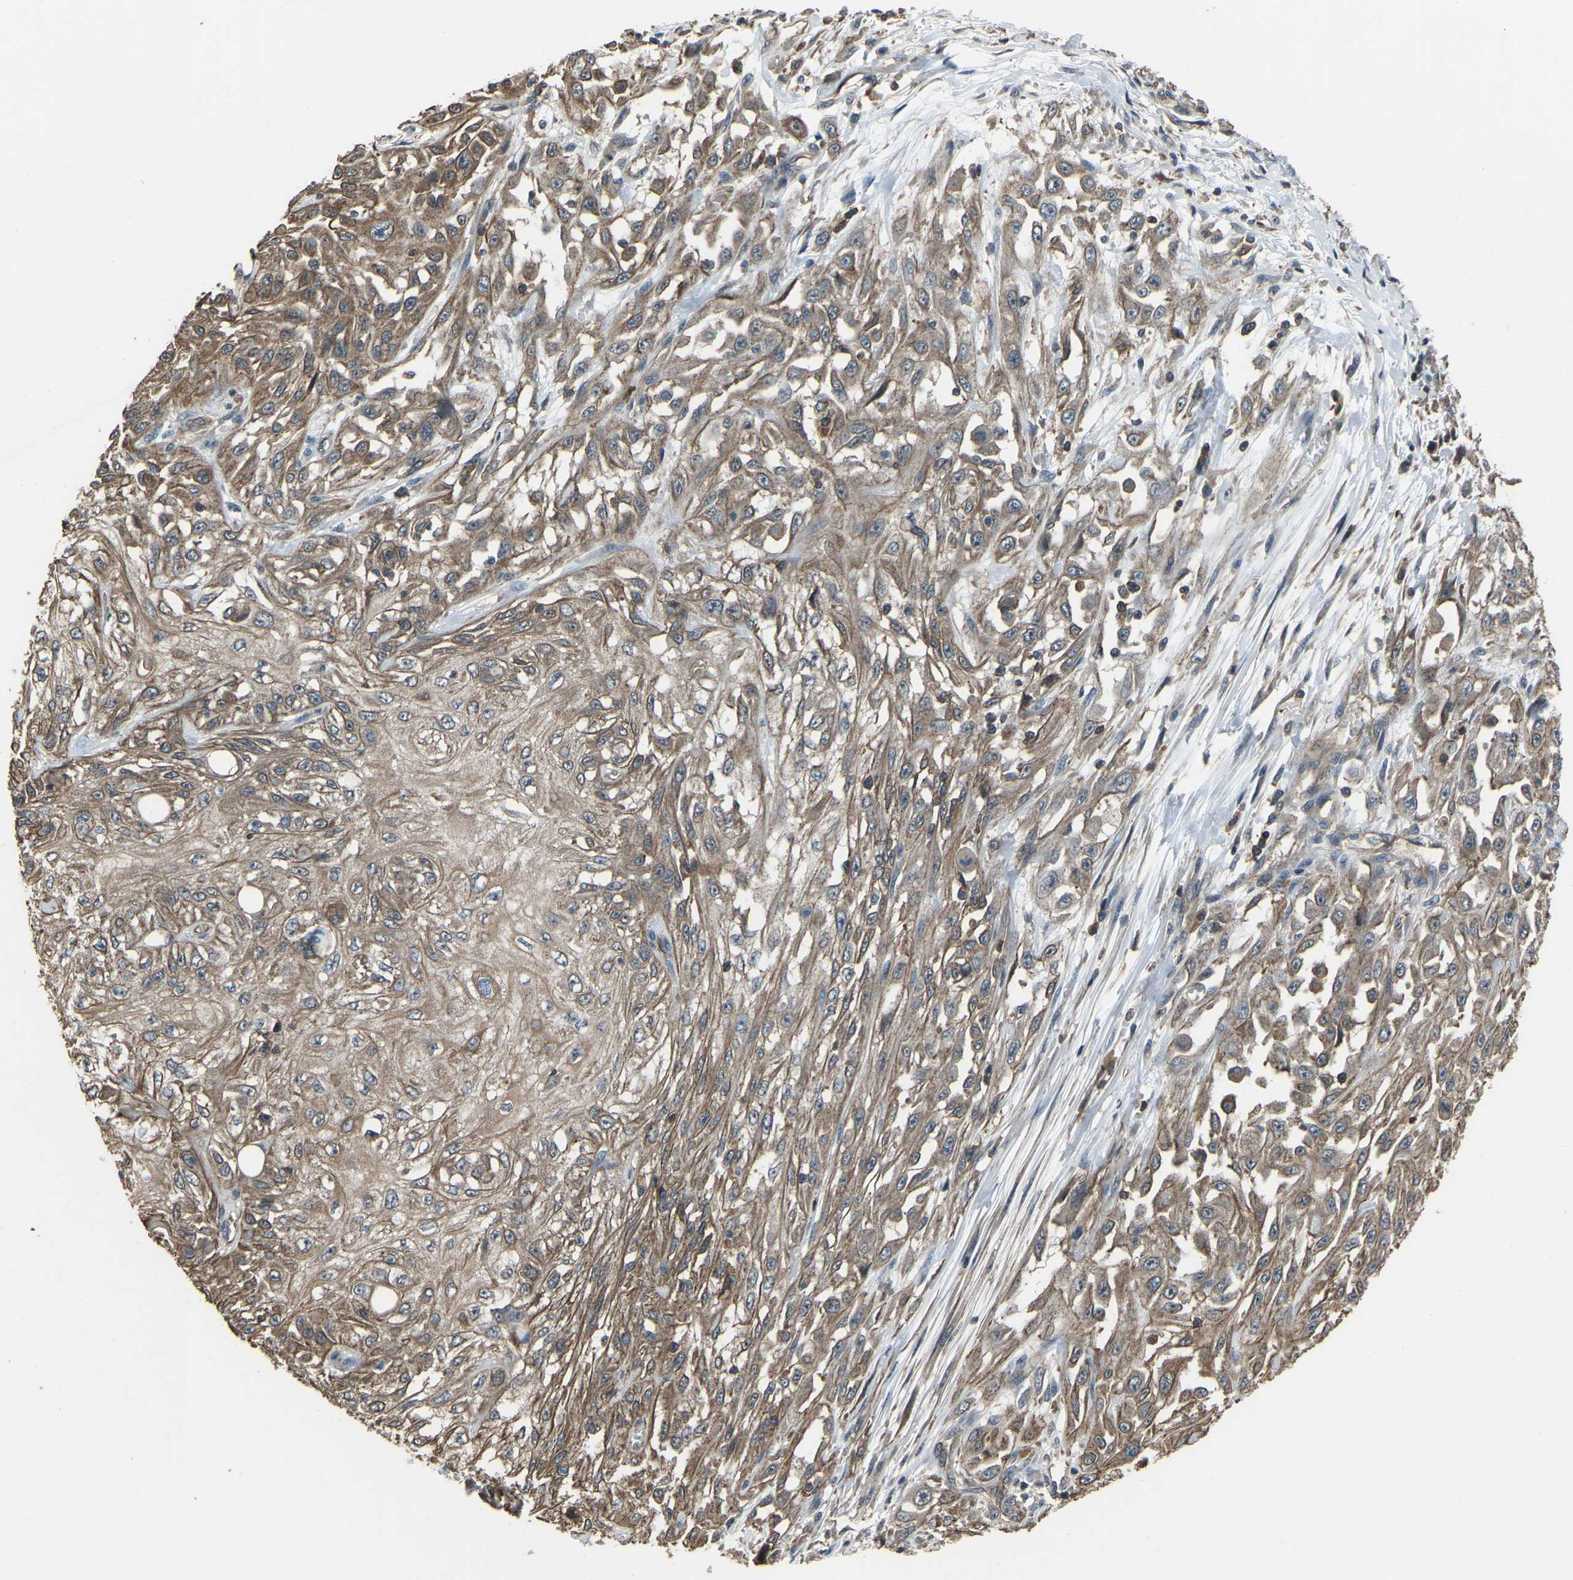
{"staining": {"intensity": "moderate", "quantity": ">75%", "location": "cytoplasmic/membranous"}, "tissue": "skin cancer", "cell_type": "Tumor cells", "image_type": "cancer", "snomed": [{"axis": "morphology", "description": "Squamous cell carcinoma, NOS"}, {"axis": "morphology", "description": "Squamous cell carcinoma, metastatic, NOS"}, {"axis": "topography", "description": "Skin"}, {"axis": "topography", "description": "Lymph node"}], "caption": "This histopathology image shows IHC staining of skin cancer (metastatic squamous cell carcinoma), with medium moderate cytoplasmic/membranous expression in approximately >75% of tumor cells.", "gene": "SLC4A2", "patient": {"sex": "male", "age": 75}}